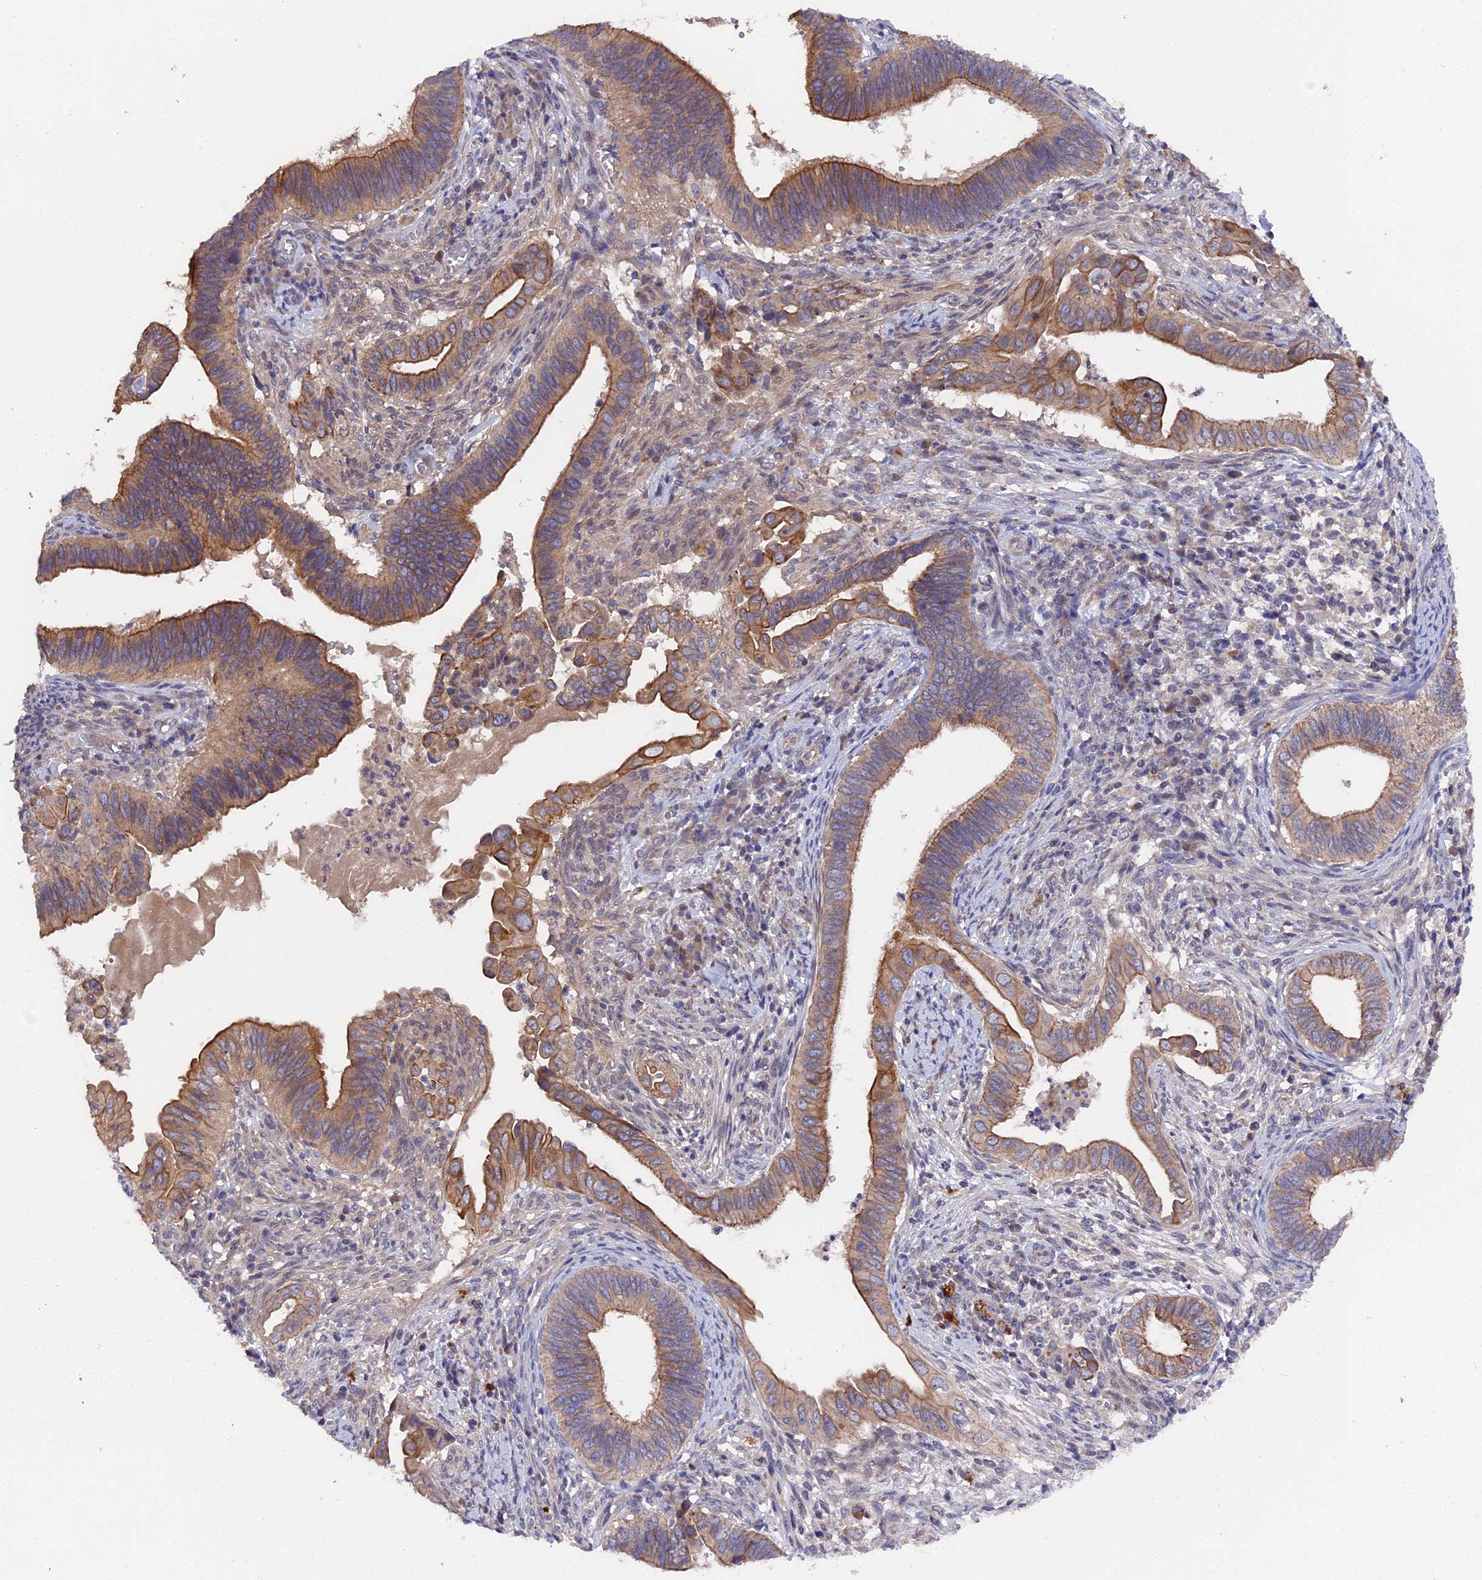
{"staining": {"intensity": "moderate", "quantity": ">75%", "location": "cytoplasmic/membranous"}, "tissue": "cervical cancer", "cell_type": "Tumor cells", "image_type": "cancer", "snomed": [{"axis": "morphology", "description": "Adenocarcinoma, NOS"}, {"axis": "topography", "description": "Cervix"}], "caption": "Tumor cells display medium levels of moderate cytoplasmic/membranous expression in about >75% of cells in human adenocarcinoma (cervical).", "gene": "ZCCHC2", "patient": {"sex": "female", "age": 42}}